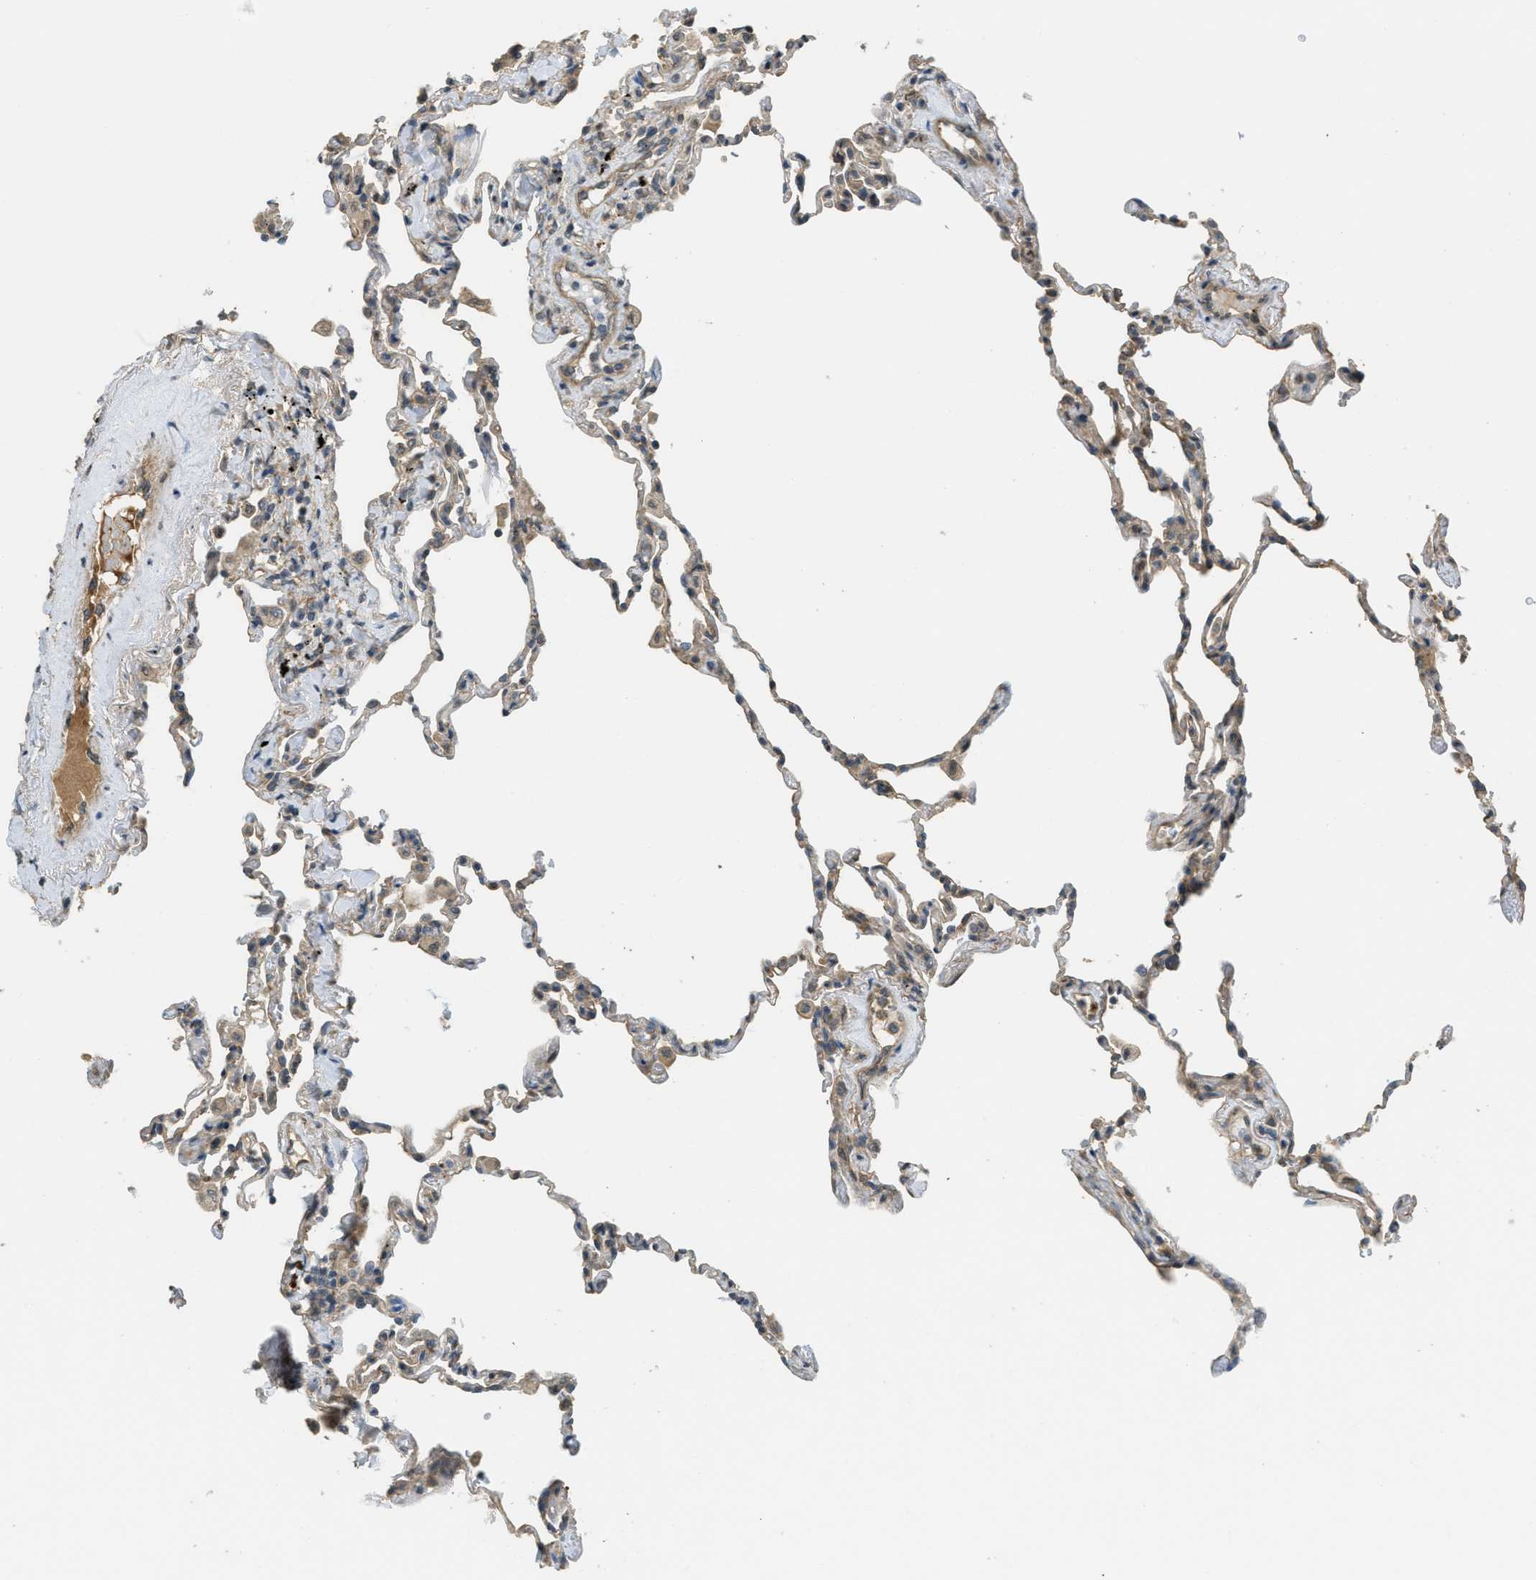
{"staining": {"intensity": "weak", "quantity": "<25%", "location": "cytoplasmic/membranous"}, "tissue": "lung", "cell_type": "Alveolar cells", "image_type": "normal", "snomed": [{"axis": "morphology", "description": "Normal tissue, NOS"}, {"axis": "topography", "description": "Lung"}], "caption": "DAB (3,3'-diaminobenzidine) immunohistochemical staining of benign lung demonstrates no significant staining in alveolar cells.", "gene": "IGF2BP2", "patient": {"sex": "male", "age": 59}}